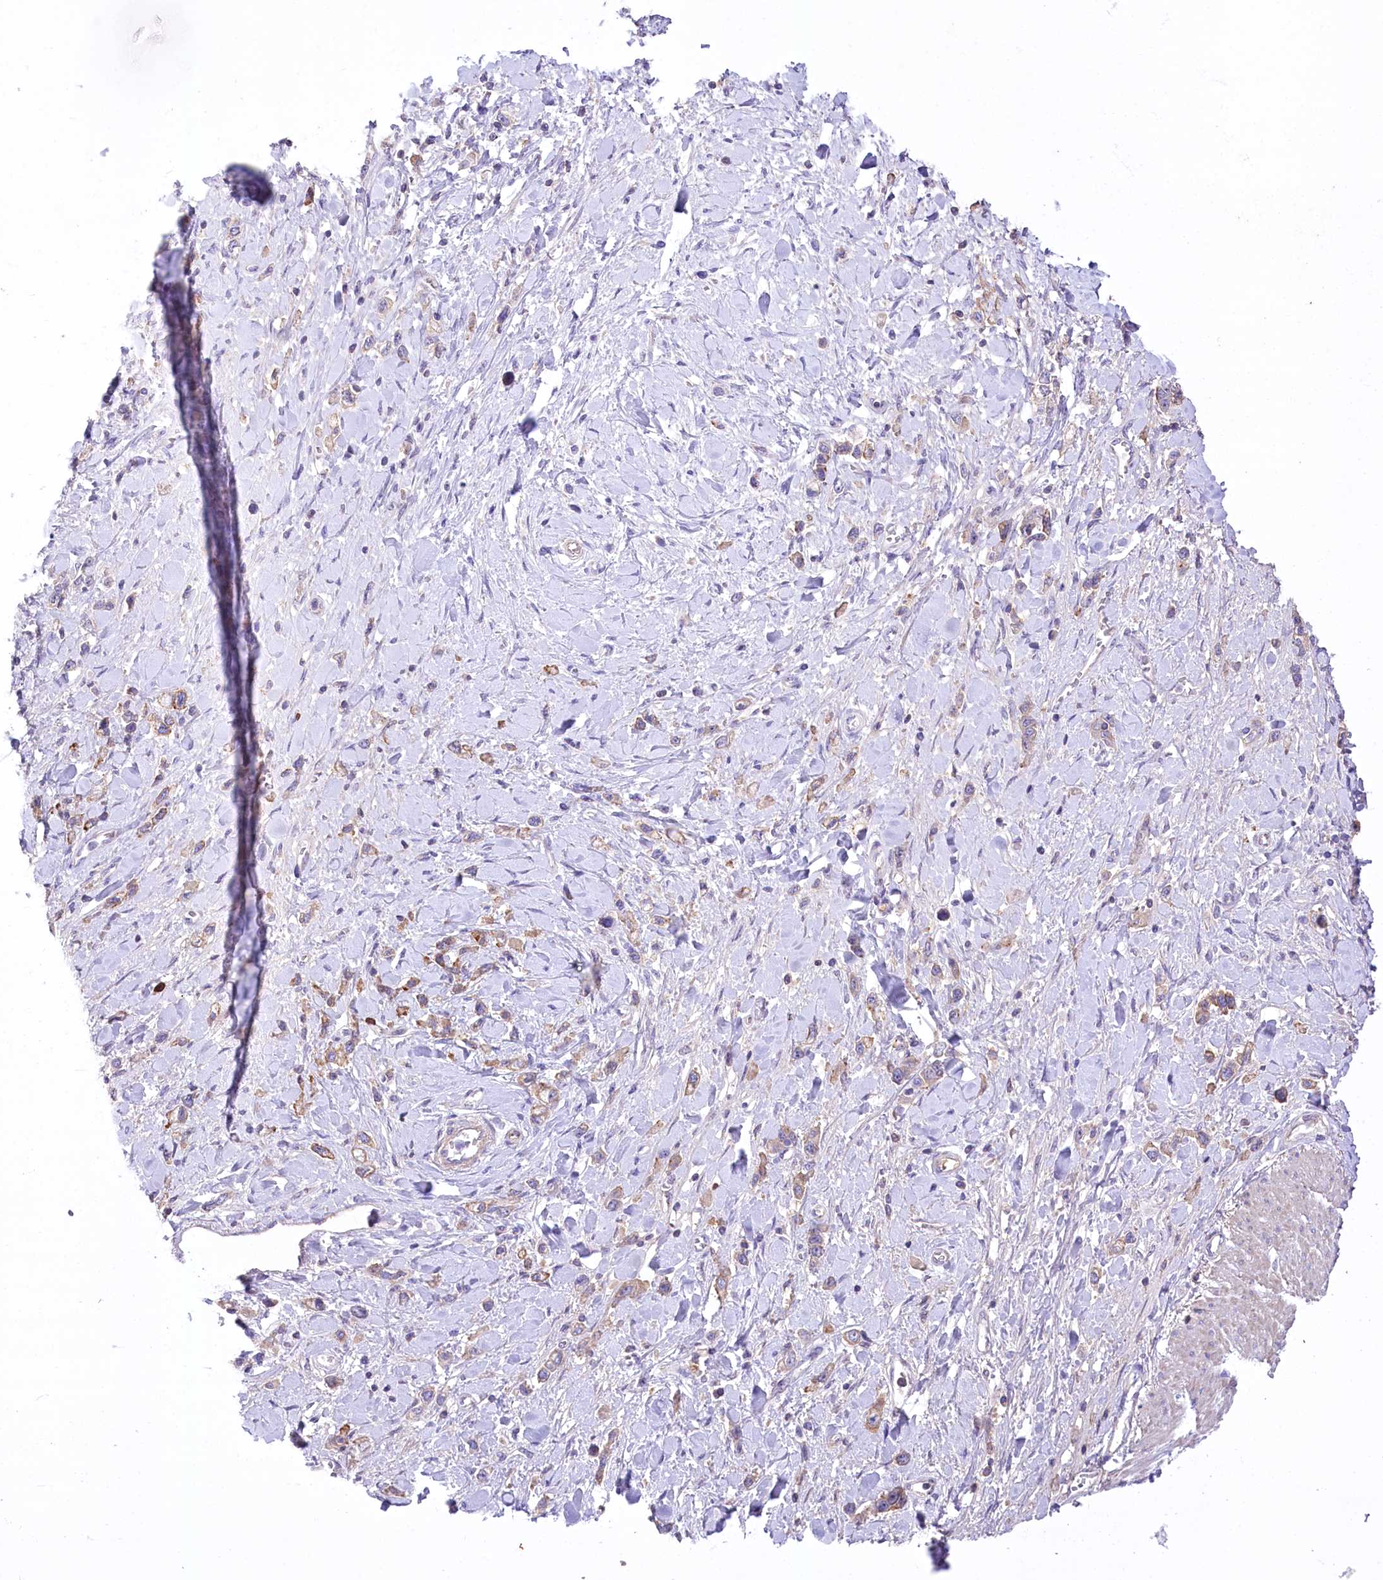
{"staining": {"intensity": "weak", "quantity": "25%-75%", "location": "cytoplasmic/membranous"}, "tissue": "stomach cancer", "cell_type": "Tumor cells", "image_type": "cancer", "snomed": [{"axis": "morphology", "description": "Normal tissue, NOS"}, {"axis": "morphology", "description": "Adenocarcinoma, NOS"}, {"axis": "topography", "description": "Stomach, upper"}, {"axis": "topography", "description": "Stomach"}], "caption": "Stomach cancer tissue demonstrates weak cytoplasmic/membranous positivity in about 25%-75% of tumor cells", "gene": "CEP164", "patient": {"sex": "female", "age": 65}}